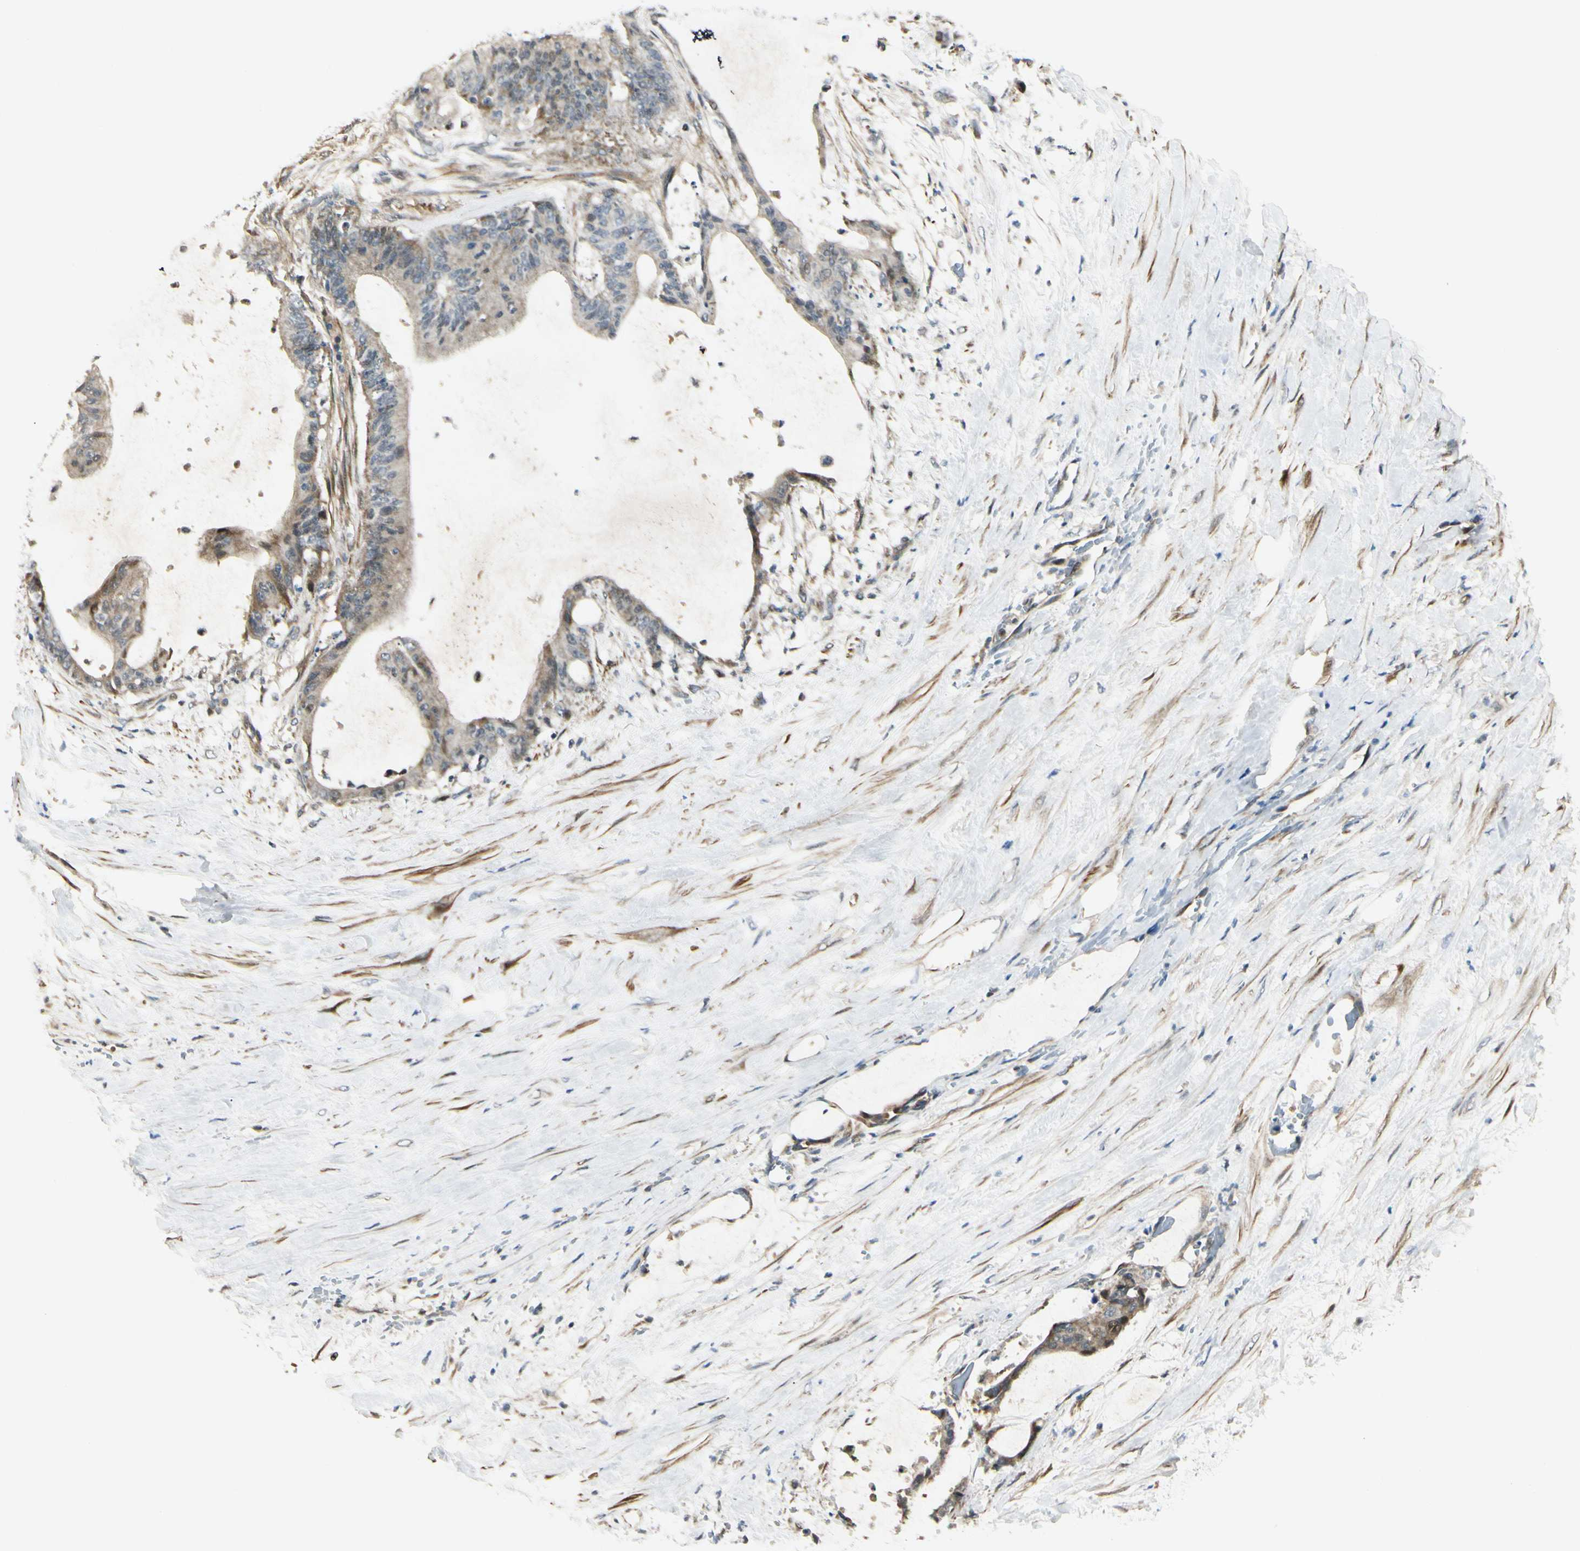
{"staining": {"intensity": "weak", "quantity": ">75%", "location": "cytoplasmic/membranous"}, "tissue": "liver cancer", "cell_type": "Tumor cells", "image_type": "cancer", "snomed": [{"axis": "morphology", "description": "Cholangiocarcinoma"}, {"axis": "topography", "description": "Liver"}], "caption": "A photomicrograph of human liver cancer (cholangiocarcinoma) stained for a protein demonstrates weak cytoplasmic/membranous brown staining in tumor cells.", "gene": "P4HA3", "patient": {"sex": "female", "age": 73}}